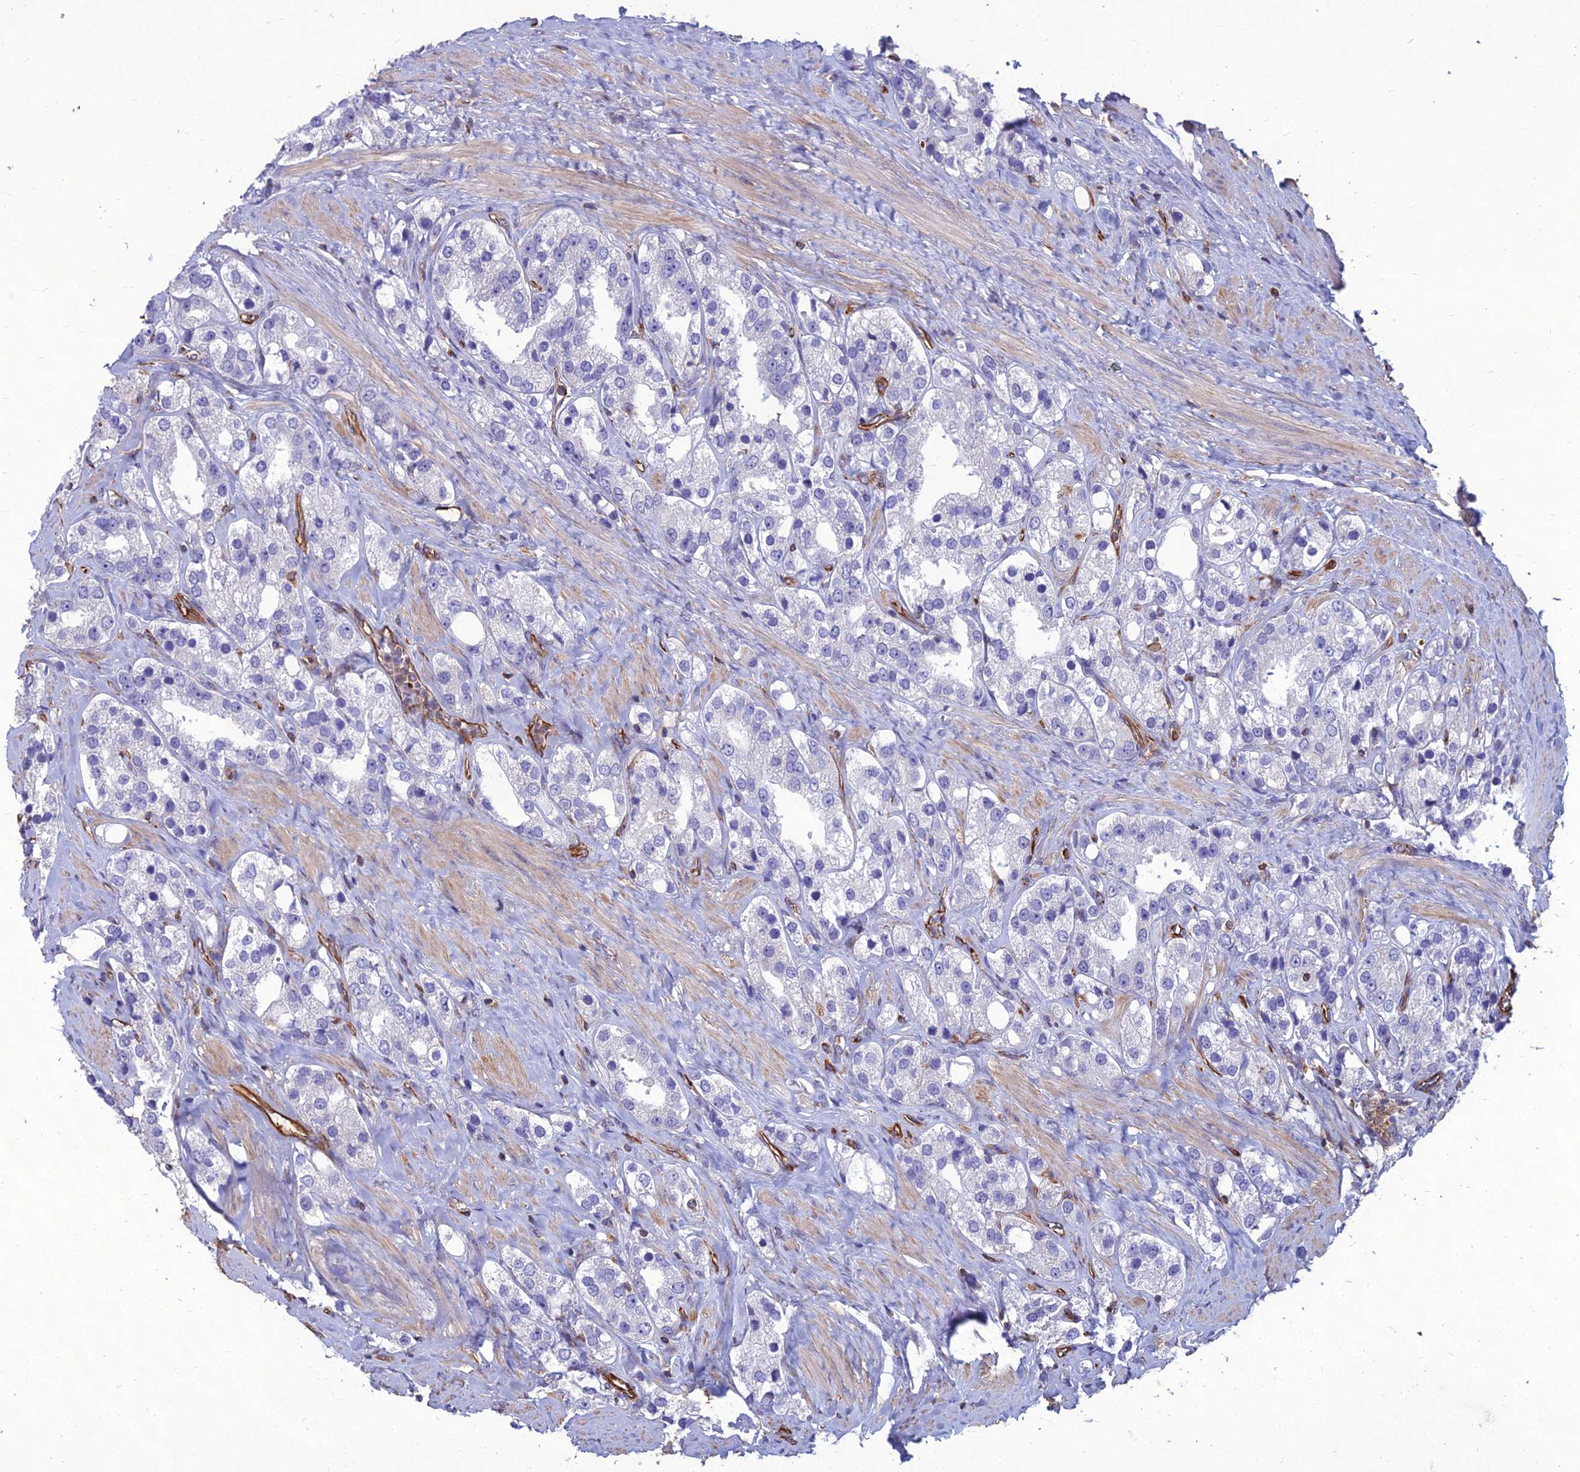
{"staining": {"intensity": "negative", "quantity": "none", "location": "none"}, "tissue": "prostate cancer", "cell_type": "Tumor cells", "image_type": "cancer", "snomed": [{"axis": "morphology", "description": "Adenocarcinoma, NOS"}, {"axis": "topography", "description": "Prostate"}], "caption": "Histopathology image shows no significant protein expression in tumor cells of prostate adenocarcinoma. (DAB immunohistochemistry visualized using brightfield microscopy, high magnification).", "gene": "PSMD11", "patient": {"sex": "male", "age": 79}}